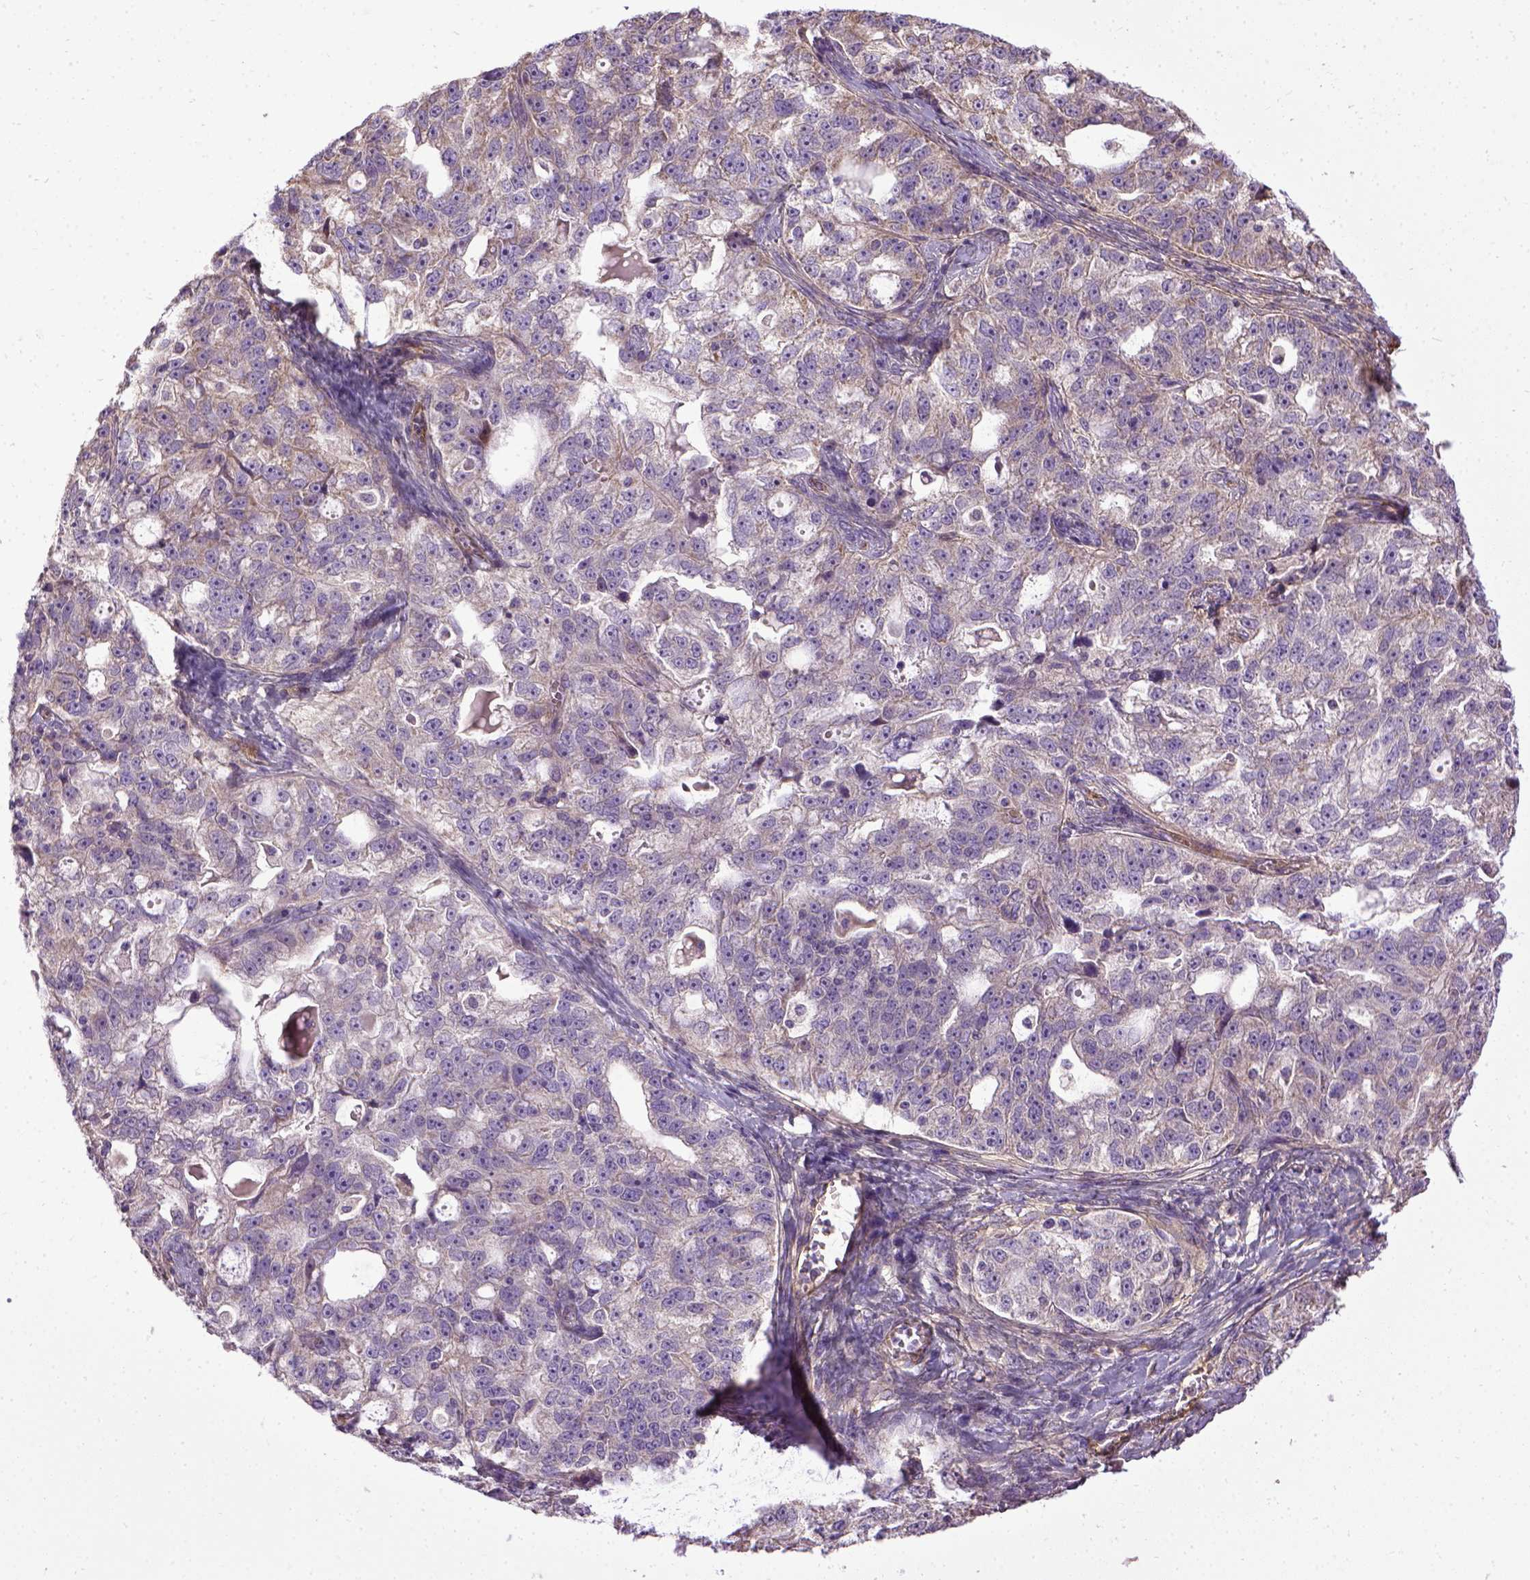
{"staining": {"intensity": "negative", "quantity": "none", "location": "none"}, "tissue": "ovarian cancer", "cell_type": "Tumor cells", "image_type": "cancer", "snomed": [{"axis": "morphology", "description": "Cystadenocarcinoma, serous, NOS"}, {"axis": "topography", "description": "Ovary"}], "caption": "The histopathology image exhibits no significant positivity in tumor cells of ovarian cancer (serous cystadenocarcinoma).", "gene": "ENG", "patient": {"sex": "female", "age": 51}}